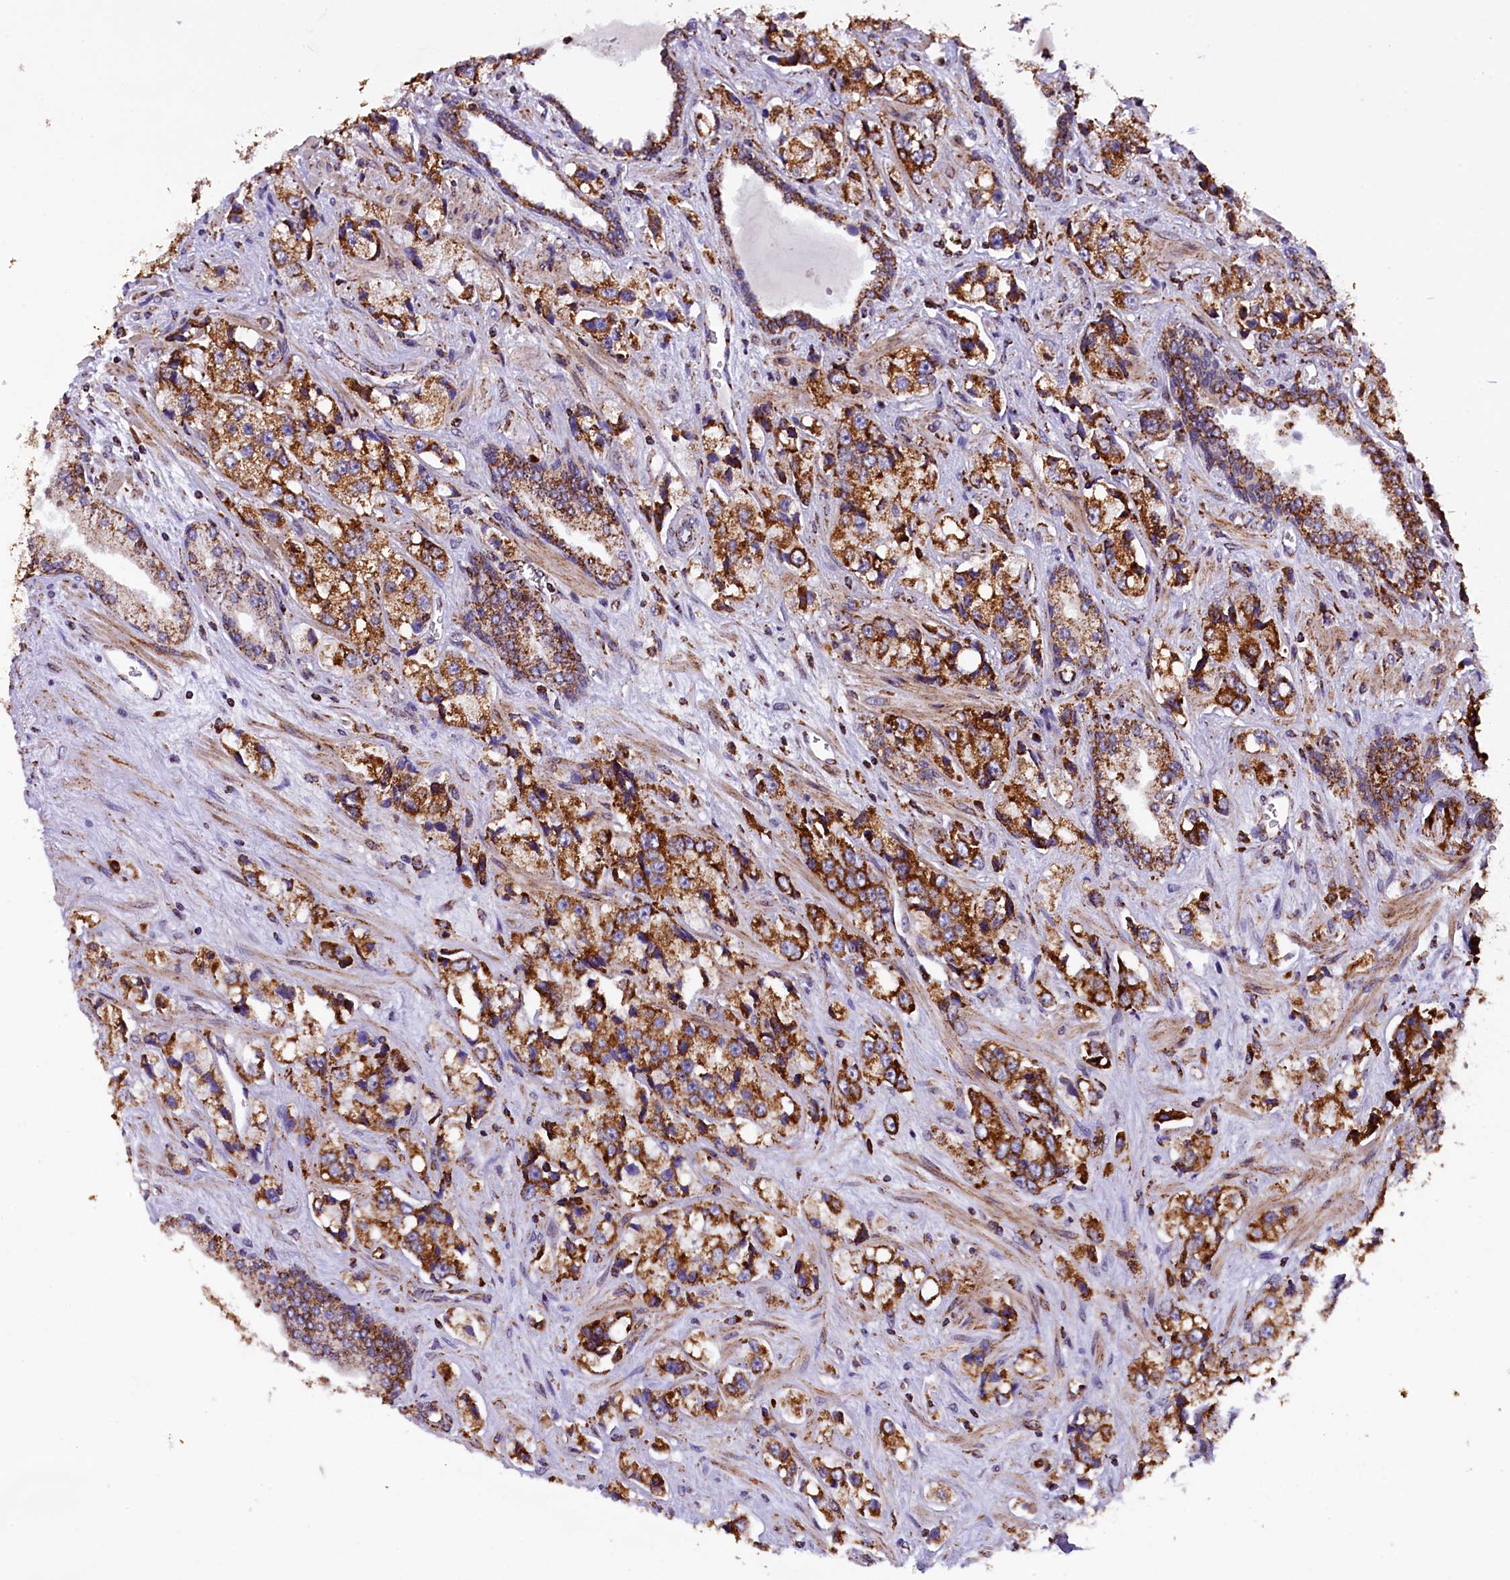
{"staining": {"intensity": "strong", "quantity": ">75%", "location": "cytoplasmic/membranous"}, "tissue": "prostate cancer", "cell_type": "Tumor cells", "image_type": "cancer", "snomed": [{"axis": "morphology", "description": "Adenocarcinoma, High grade"}, {"axis": "topography", "description": "Prostate"}], "caption": "Protein staining exhibits strong cytoplasmic/membranous staining in about >75% of tumor cells in prostate cancer. (Brightfield microscopy of DAB IHC at high magnification).", "gene": "KLC2", "patient": {"sex": "male", "age": 74}}